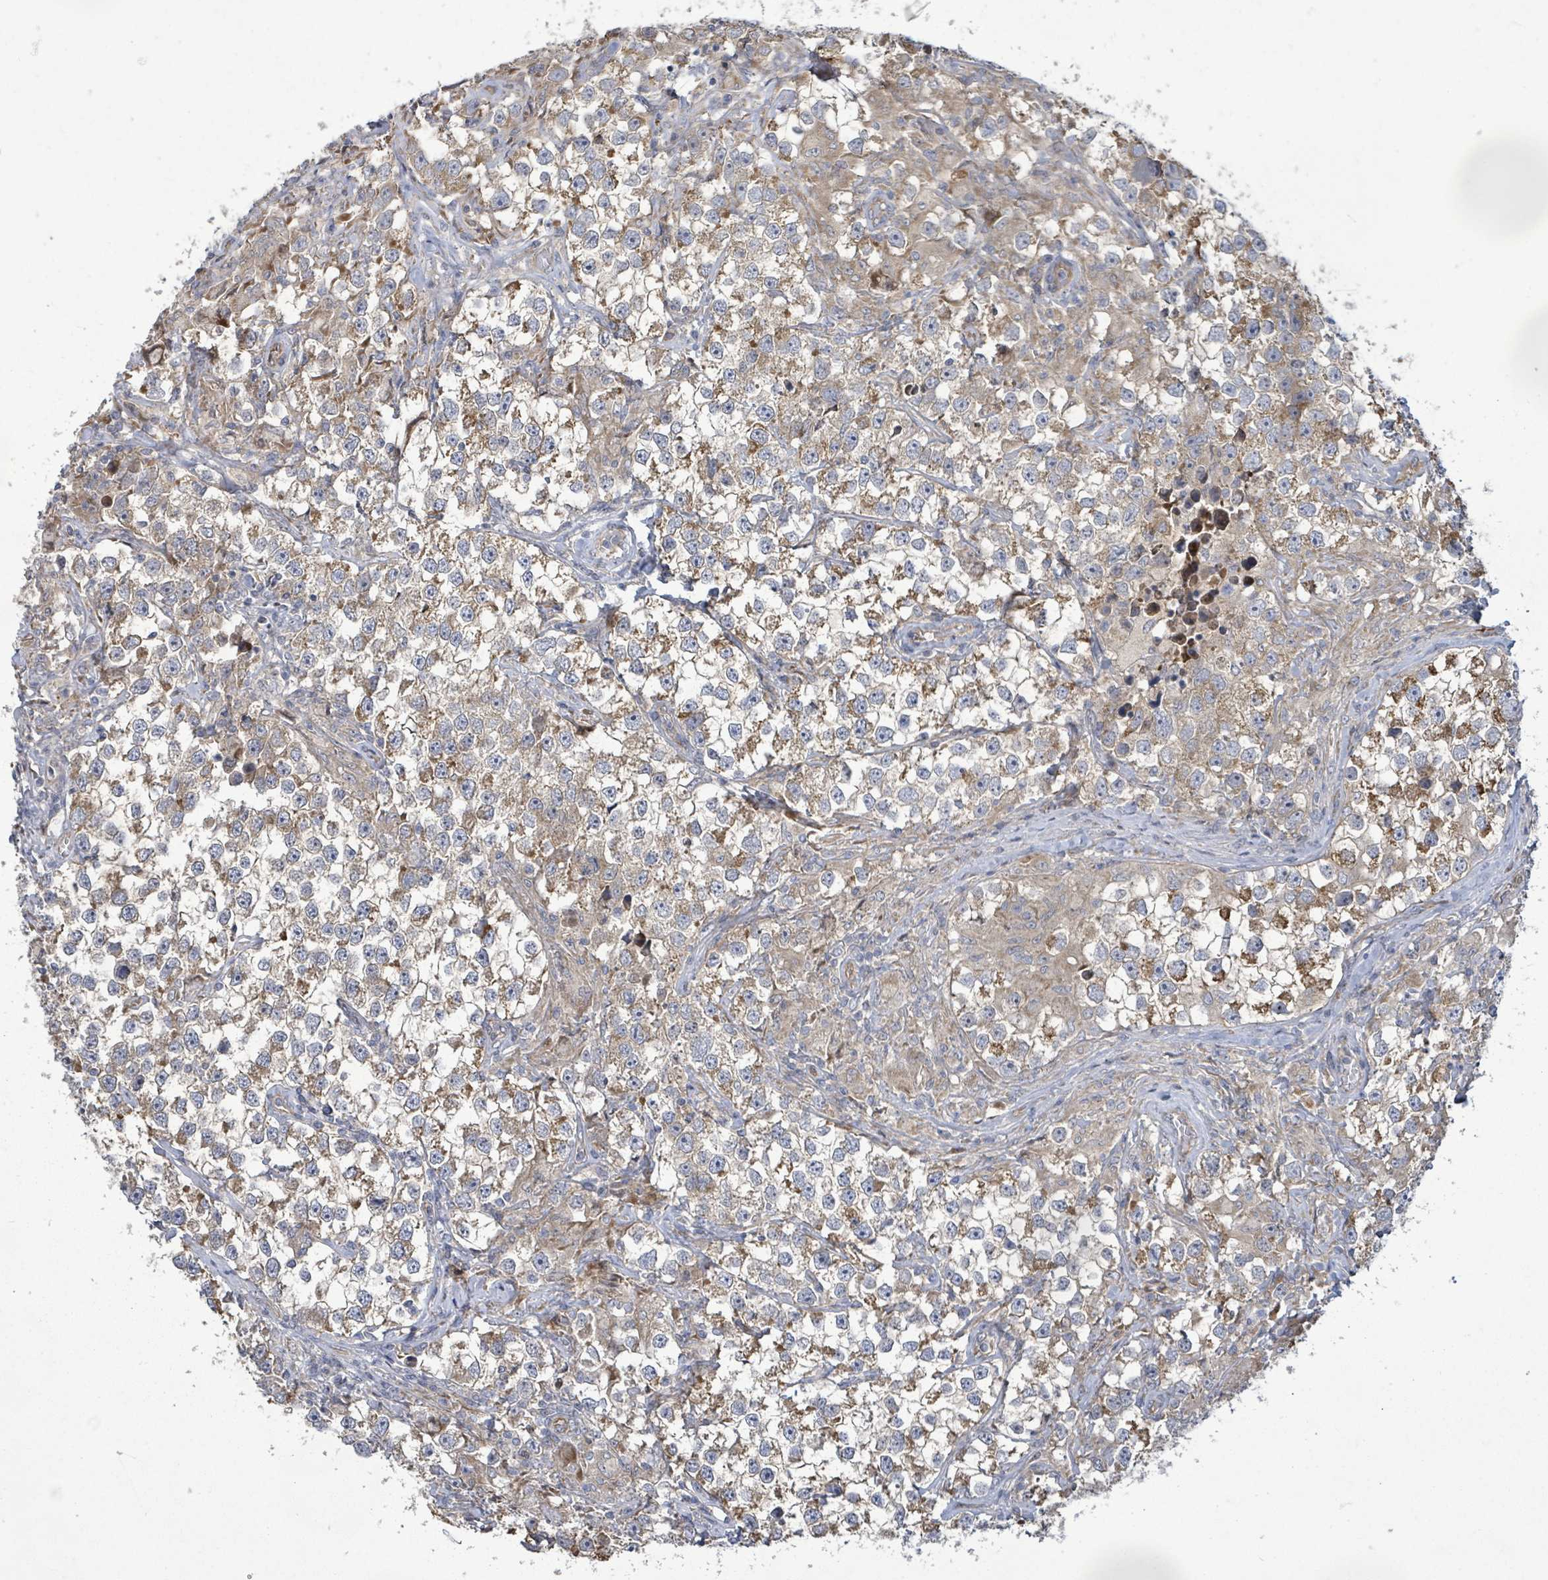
{"staining": {"intensity": "moderate", "quantity": ">75%", "location": "cytoplasmic/membranous"}, "tissue": "testis cancer", "cell_type": "Tumor cells", "image_type": "cancer", "snomed": [{"axis": "morphology", "description": "Seminoma, NOS"}, {"axis": "topography", "description": "Testis"}], "caption": "Moderate cytoplasmic/membranous staining is identified in about >75% of tumor cells in testis seminoma.", "gene": "KBTBD11", "patient": {"sex": "male", "age": 46}}